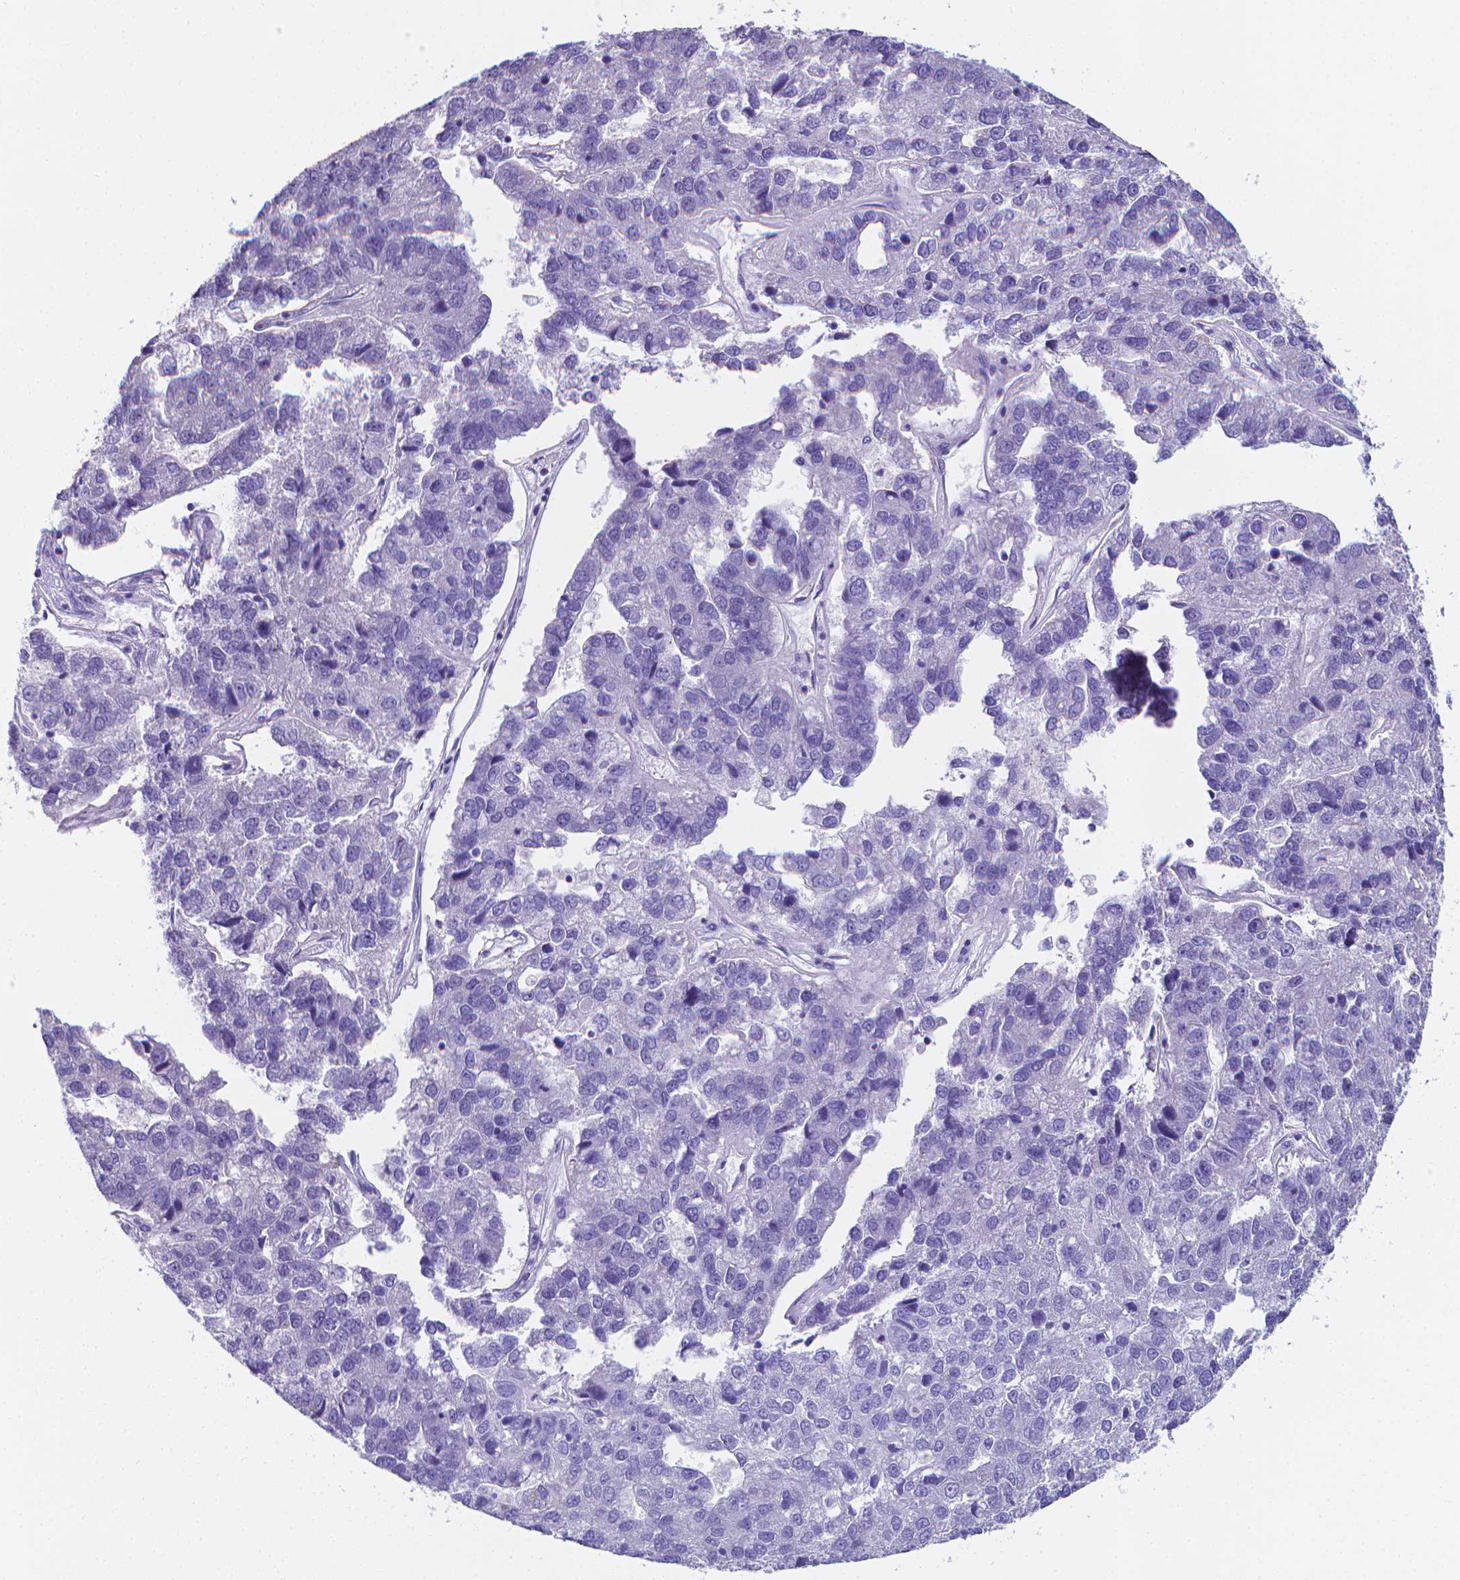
{"staining": {"intensity": "negative", "quantity": "none", "location": "none"}, "tissue": "pancreatic cancer", "cell_type": "Tumor cells", "image_type": "cancer", "snomed": [{"axis": "morphology", "description": "Adenocarcinoma, NOS"}, {"axis": "topography", "description": "Pancreas"}], "caption": "Pancreatic cancer (adenocarcinoma) stained for a protein using immunohistochemistry shows no expression tumor cells.", "gene": "LRRC73", "patient": {"sex": "female", "age": 61}}